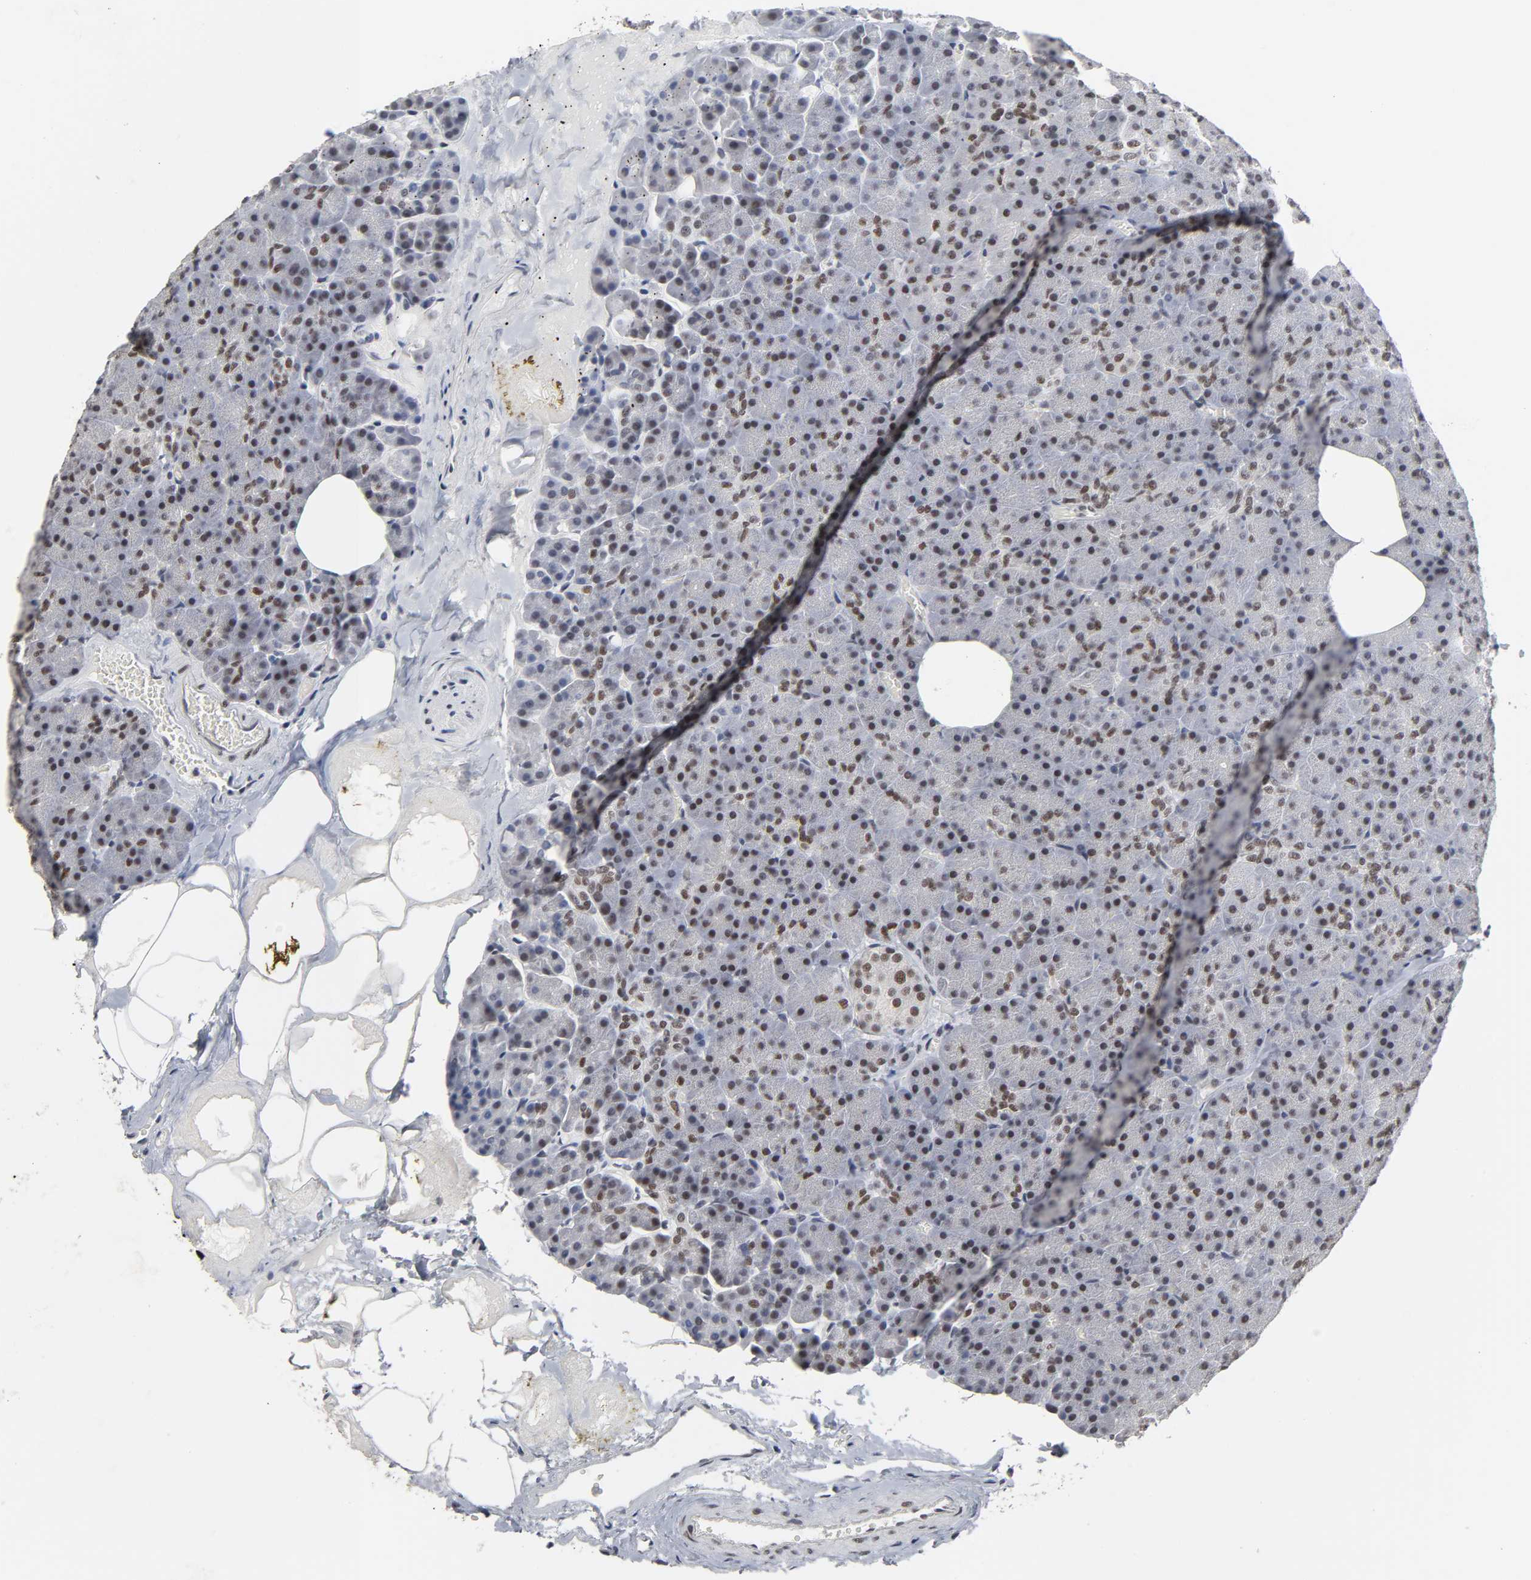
{"staining": {"intensity": "strong", "quantity": ">75%", "location": "nuclear"}, "tissue": "pancreas", "cell_type": "Exocrine glandular cells", "image_type": "normal", "snomed": [{"axis": "morphology", "description": "Normal tissue, NOS"}, {"axis": "topography", "description": "Pancreas"}], "caption": "Exocrine glandular cells show strong nuclear expression in about >75% of cells in normal pancreas. (DAB (3,3'-diaminobenzidine) IHC, brown staining for protein, blue staining for nuclei).", "gene": "TRIM33", "patient": {"sex": "female", "age": 35}}